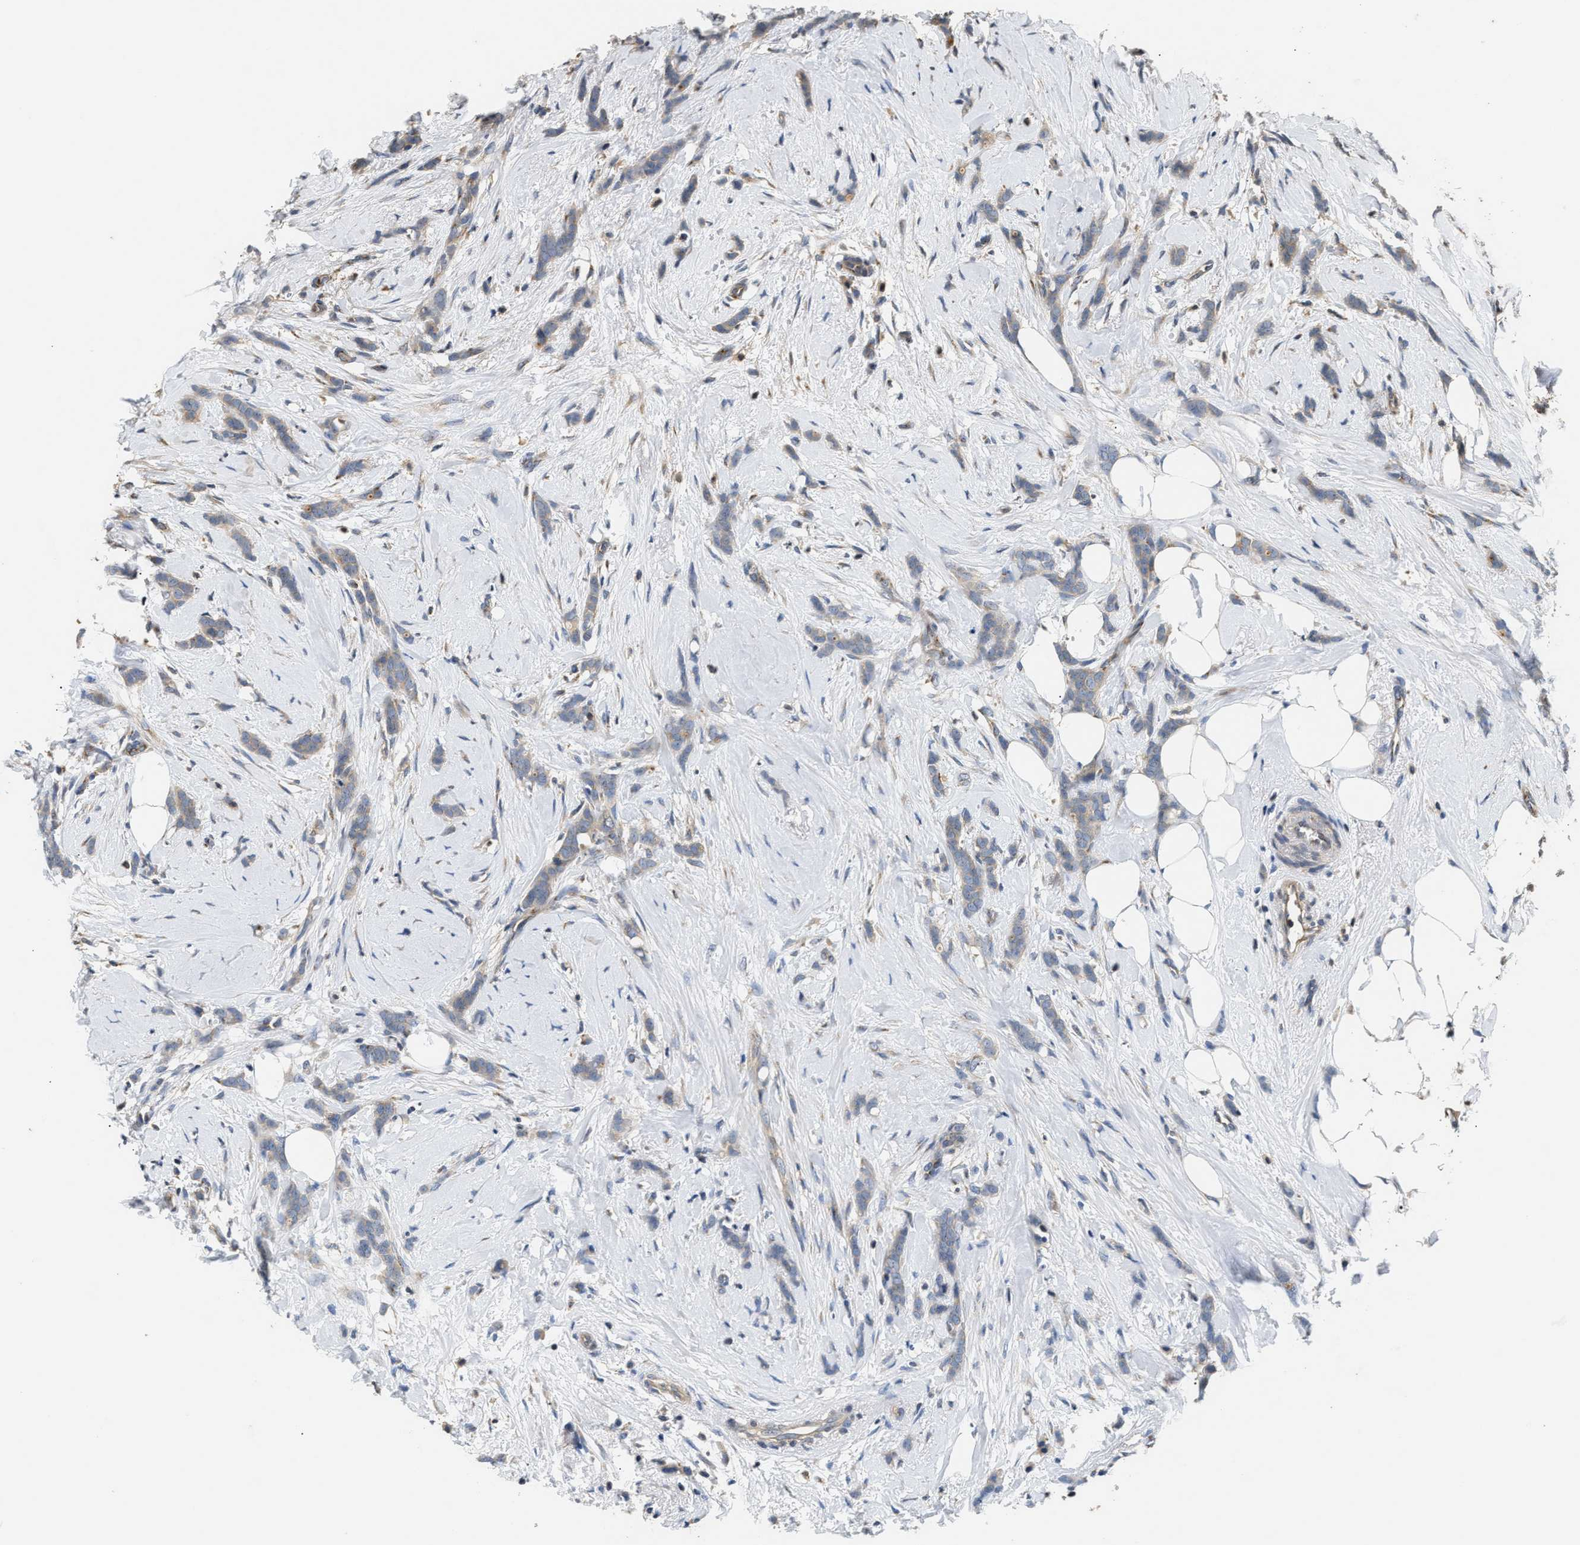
{"staining": {"intensity": "weak", "quantity": "25%-75%", "location": "cytoplasmic/membranous"}, "tissue": "breast cancer", "cell_type": "Tumor cells", "image_type": "cancer", "snomed": [{"axis": "morphology", "description": "Lobular carcinoma, in situ"}, {"axis": "morphology", "description": "Lobular carcinoma"}, {"axis": "topography", "description": "Breast"}], "caption": "This photomicrograph exhibits immunohistochemistry (IHC) staining of breast cancer (lobular carcinoma), with low weak cytoplasmic/membranous staining in approximately 25%-75% of tumor cells.", "gene": "CHUK", "patient": {"sex": "female", "age": 41}}